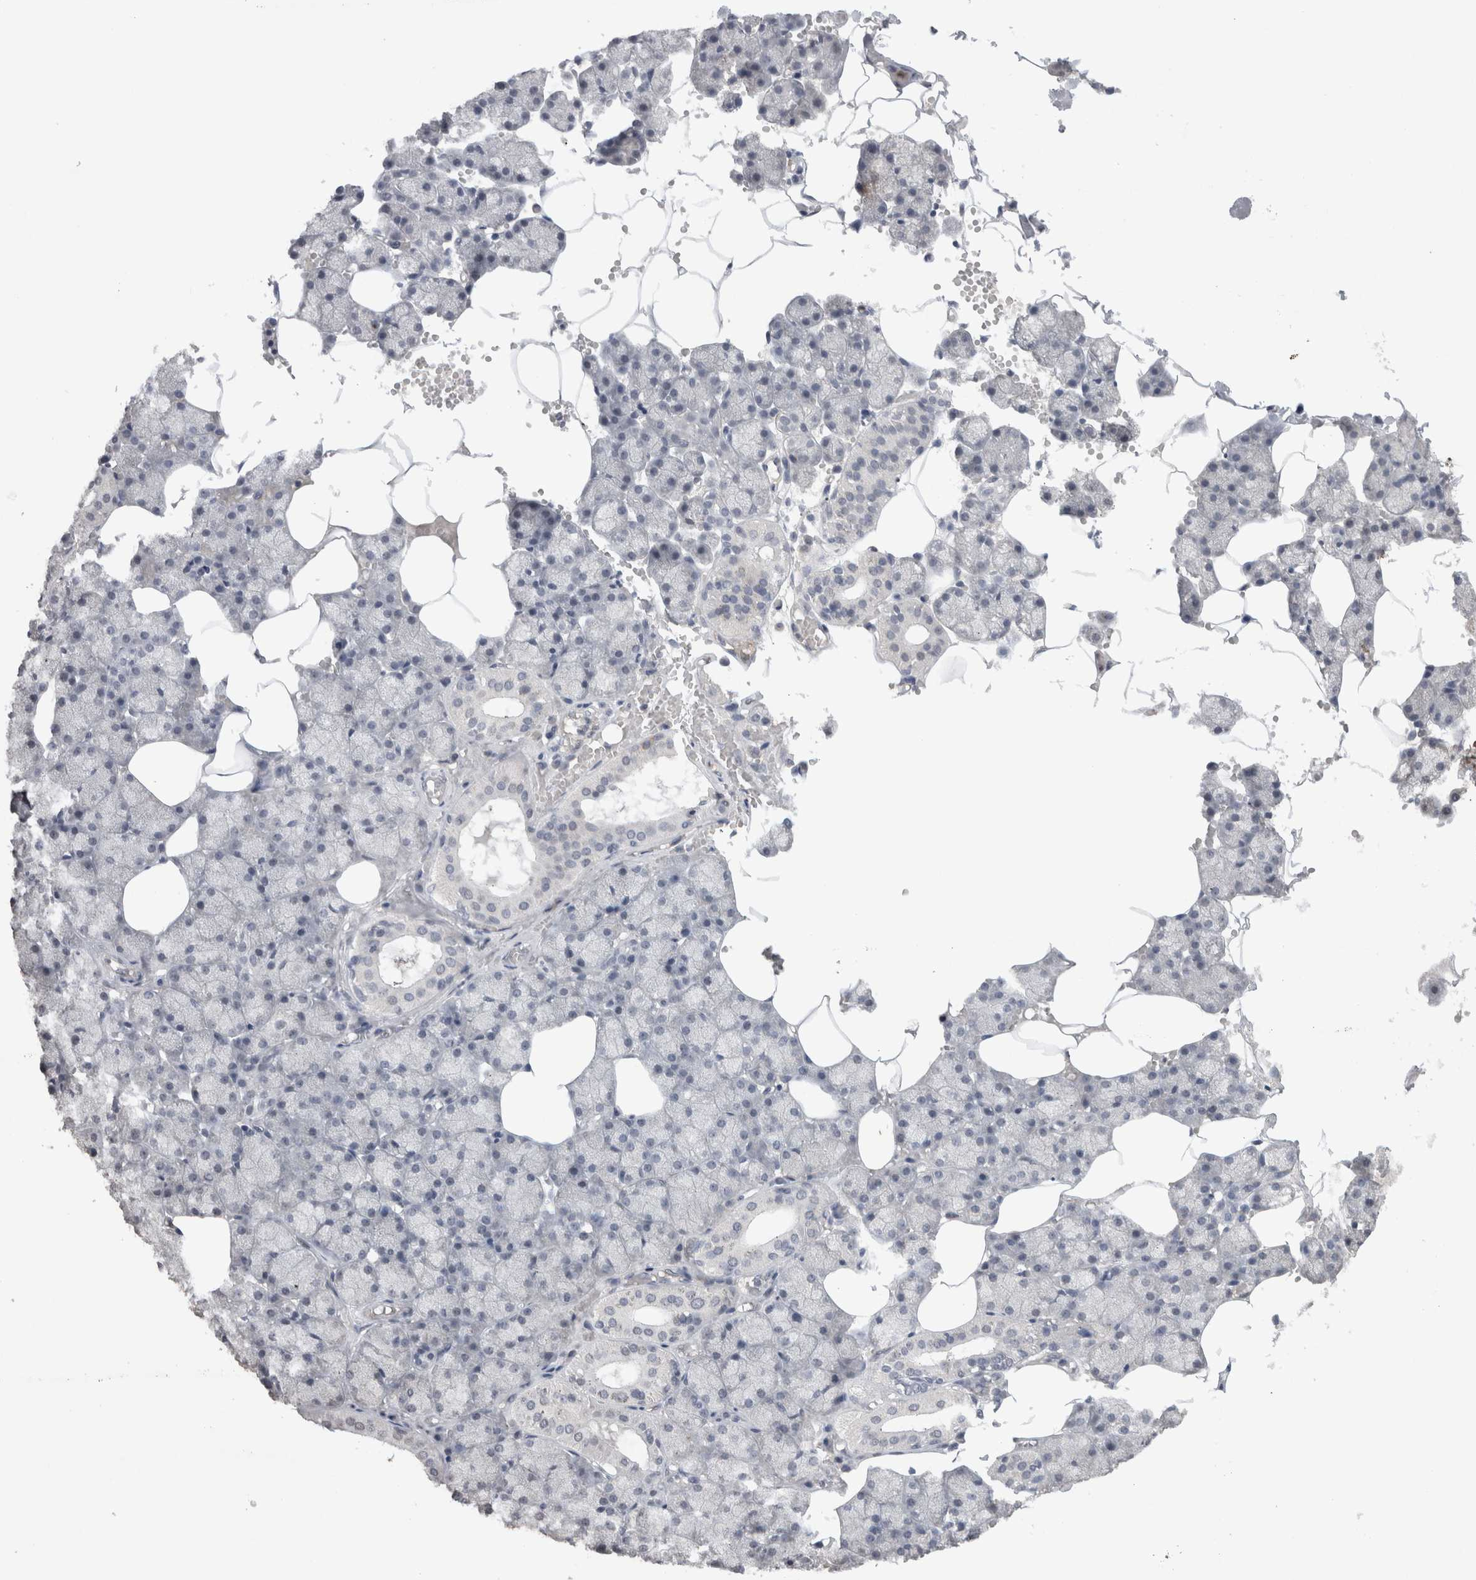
{"staining": {"intensity": "negative", "quantity": "none", "location": "none"}, "tissue": "salivary gland", "cell_type": "Glandular cells", "image_type": "normal", "snomed": [{"axis": "morphology", "description": "Normal tissue, NOS"}, {"axis": "topography", "description": "Salivary gland"}], "caption": "This is an immunohistochemistry photomicrograph of normal salivary gland. There is no expression in glandular cells.", "gene": "CDH13", "patient": {"sex": "male", "age": 62}}